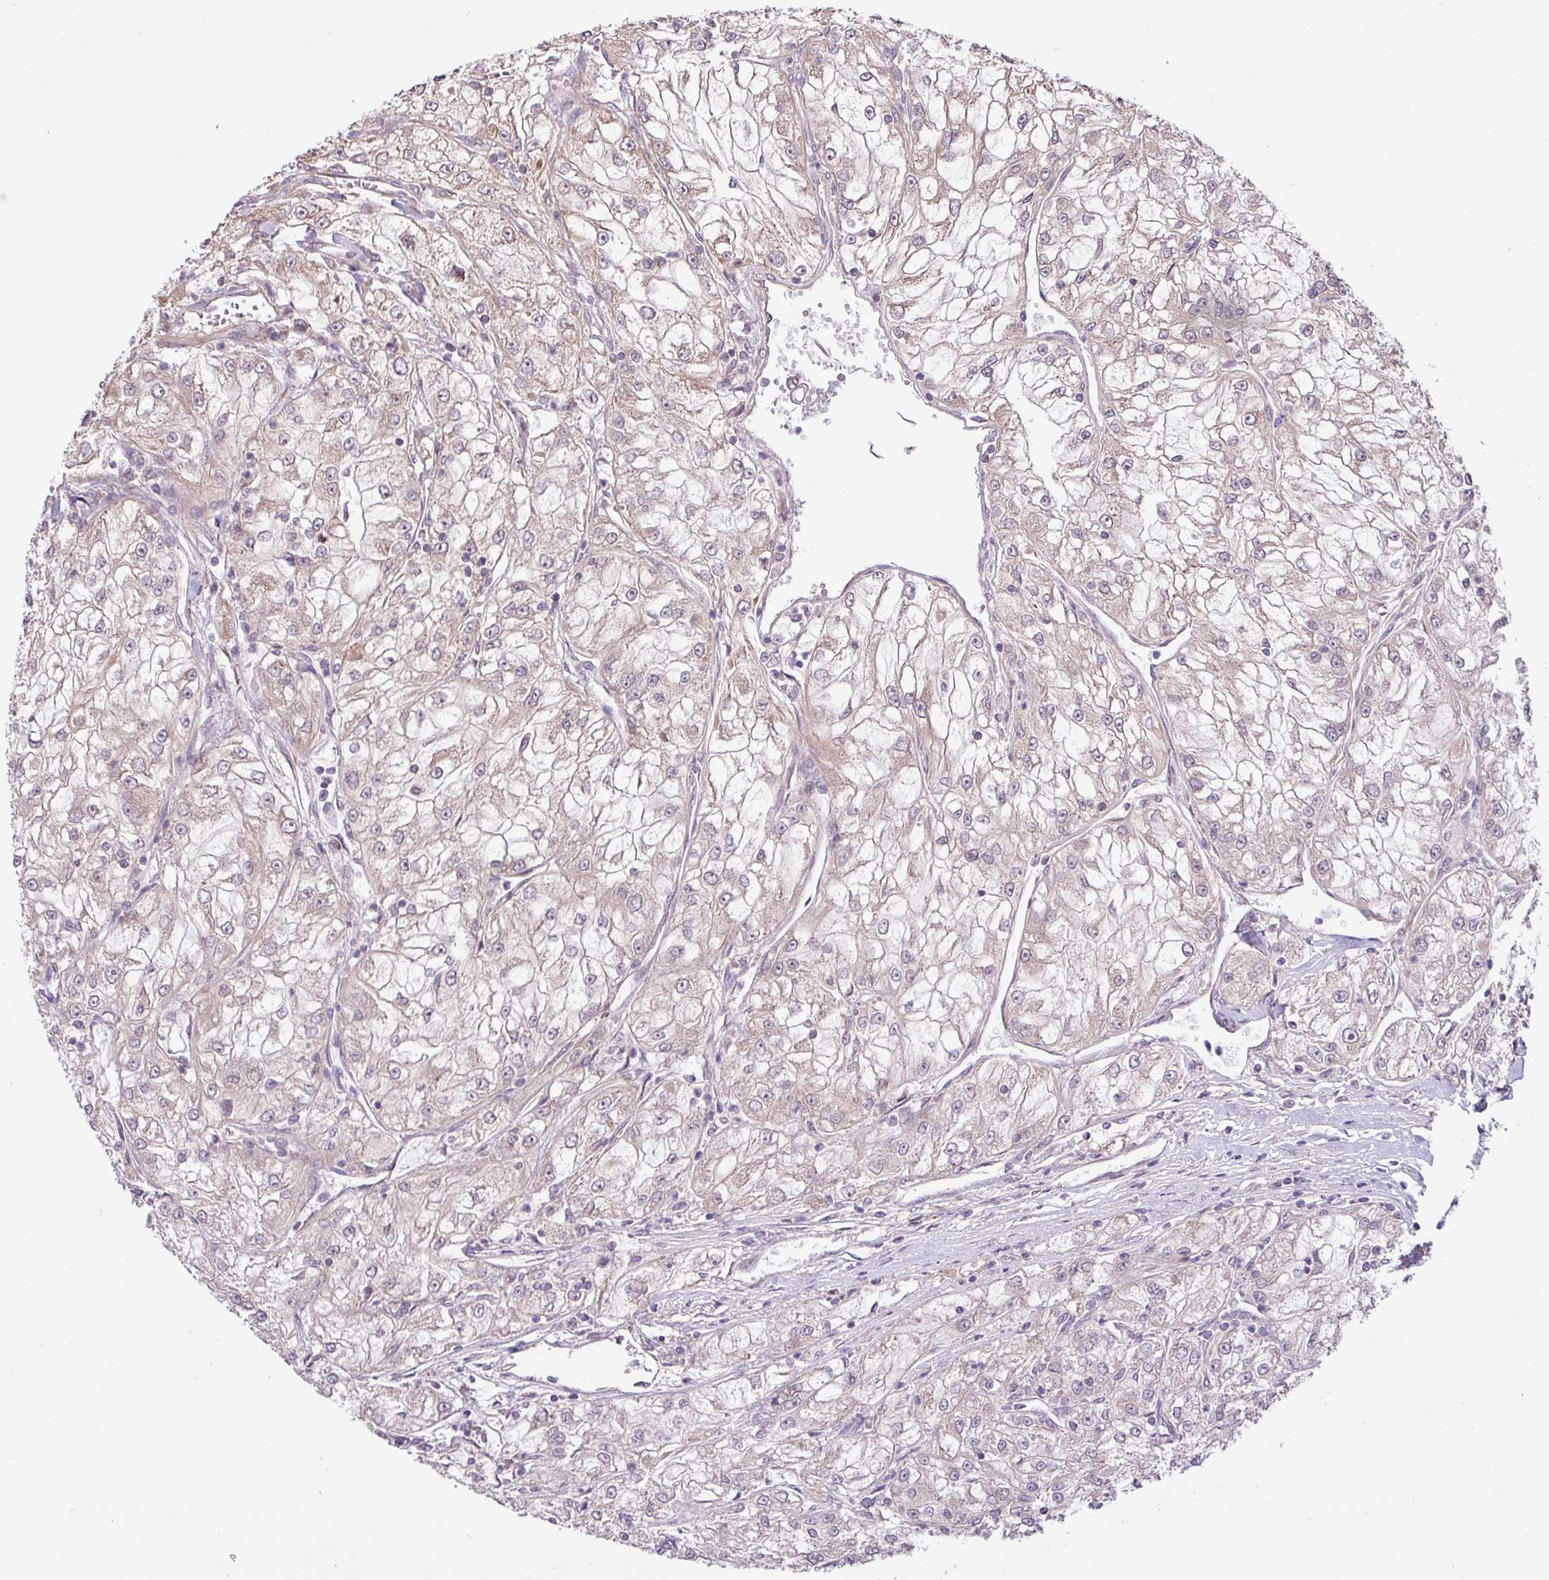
{"staining": {"intensity": "negative", "quantity": "none", "location": "none"}, "tissue": "renal cancer", "cell_type": "Tumor cells", "image_type": "cancer", "snomed": [{"axis": "morphology", "description": "Adenocarcinoma, NOS"}, {"axis": "topography", "description": "Kidney"}], "caption": "Tumor cells show no significant protein positivity in adenocarcinoma (renal).", "gene": "TIMM10B", "patient": {"sex": "female", "age": 72}}